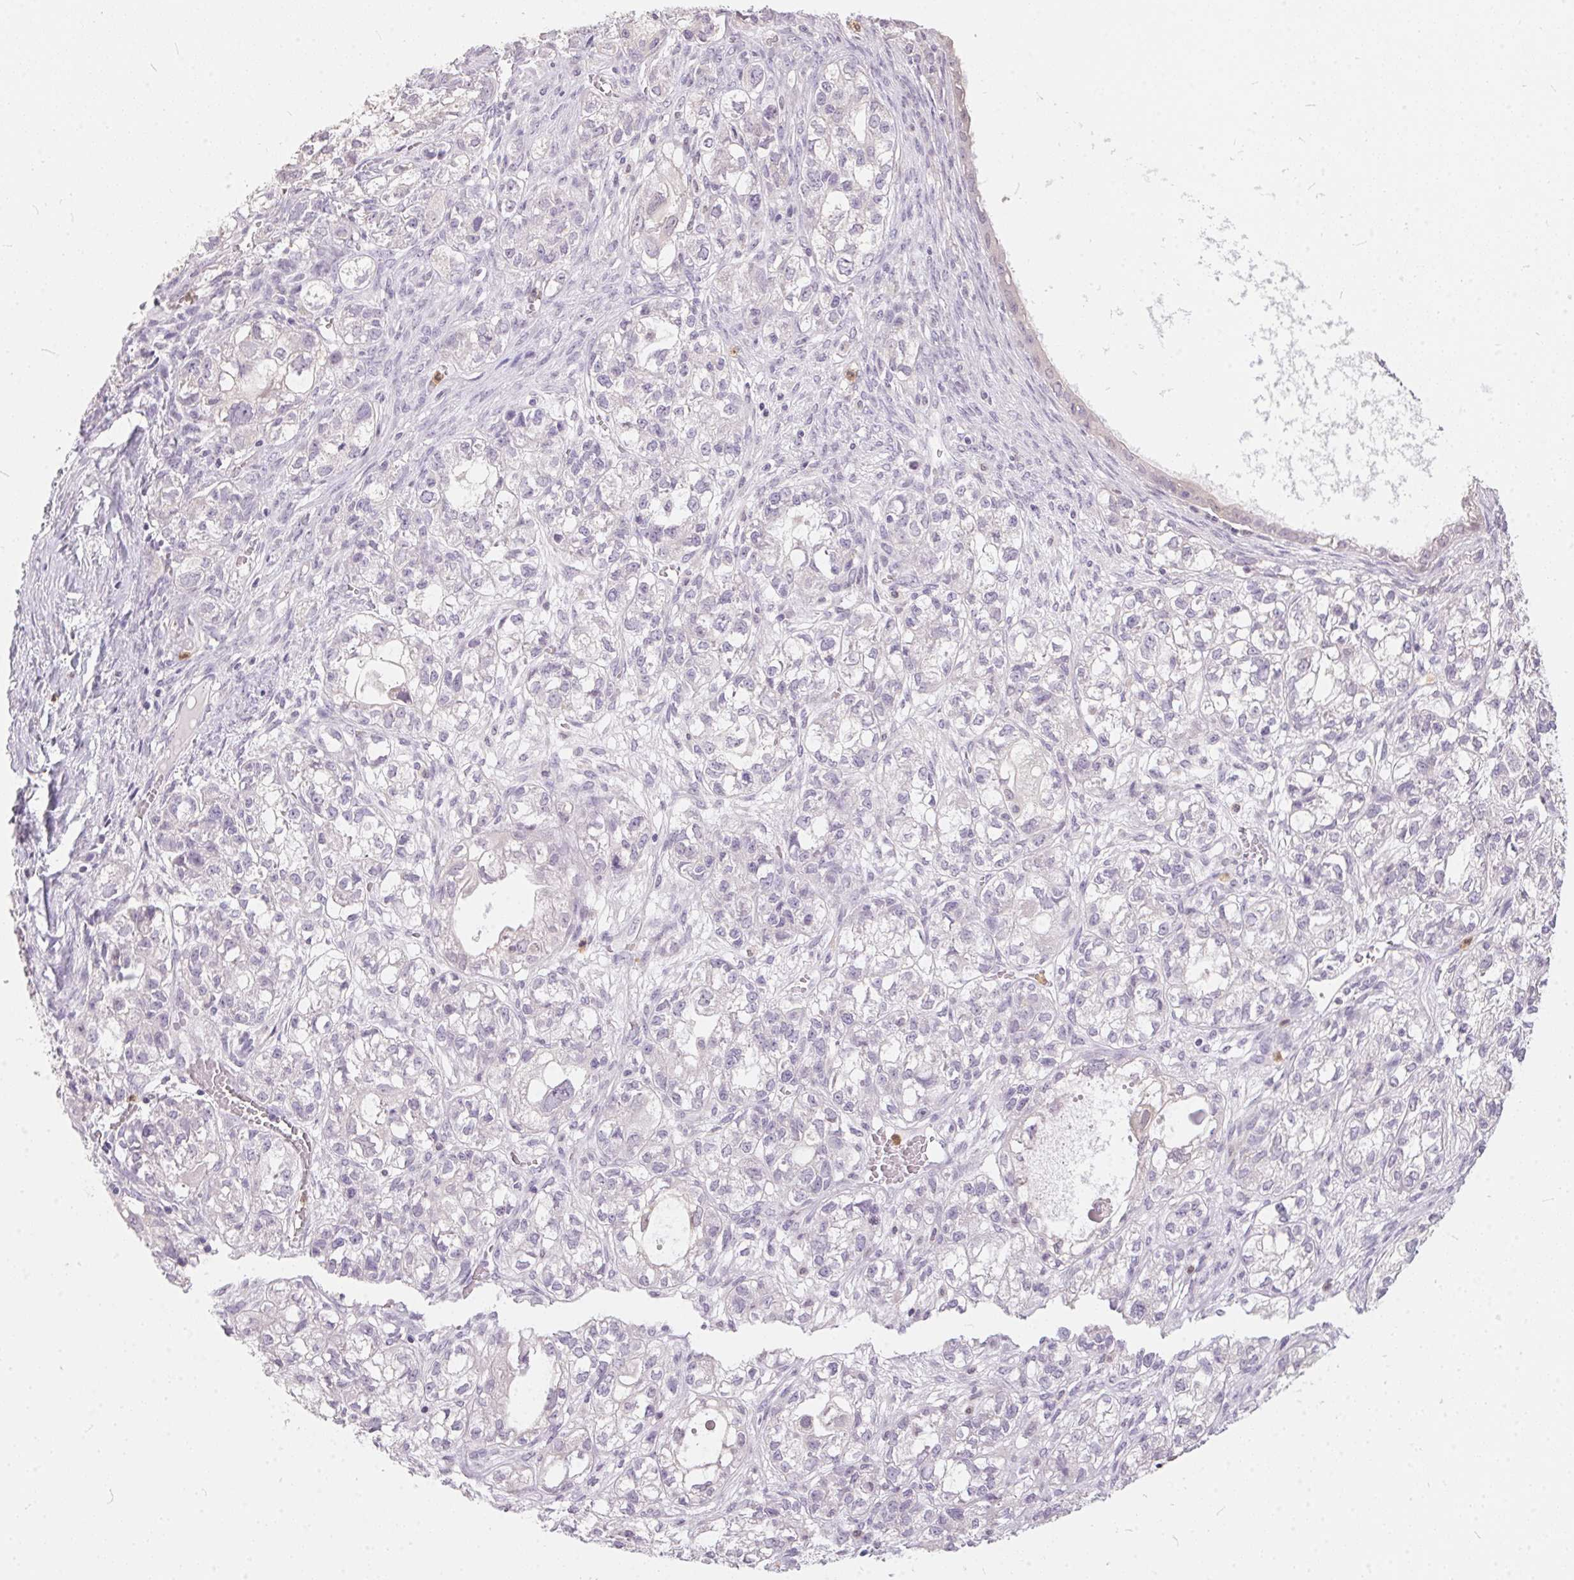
{"staining": {"intensity": "negative", "quantity": "none", "location": "none"}, "tissue": "ovarian cancer", "cell_type": "Tumor cells", "image_type": "cancer", "snomed": [{"axis": "morphology", "description": "Carcinoma, endometroid"}, {"axis": "topography", "description": "Ovary"}], "caption": "A high-resolution histopathology image shows immunohistochemistry staining of endometroid carcinoma (ovarian), which exhibits no significant positivity in tumor cells.", "gene": "SERPINB1", "patient": {"sex": "female", "age": 64}}